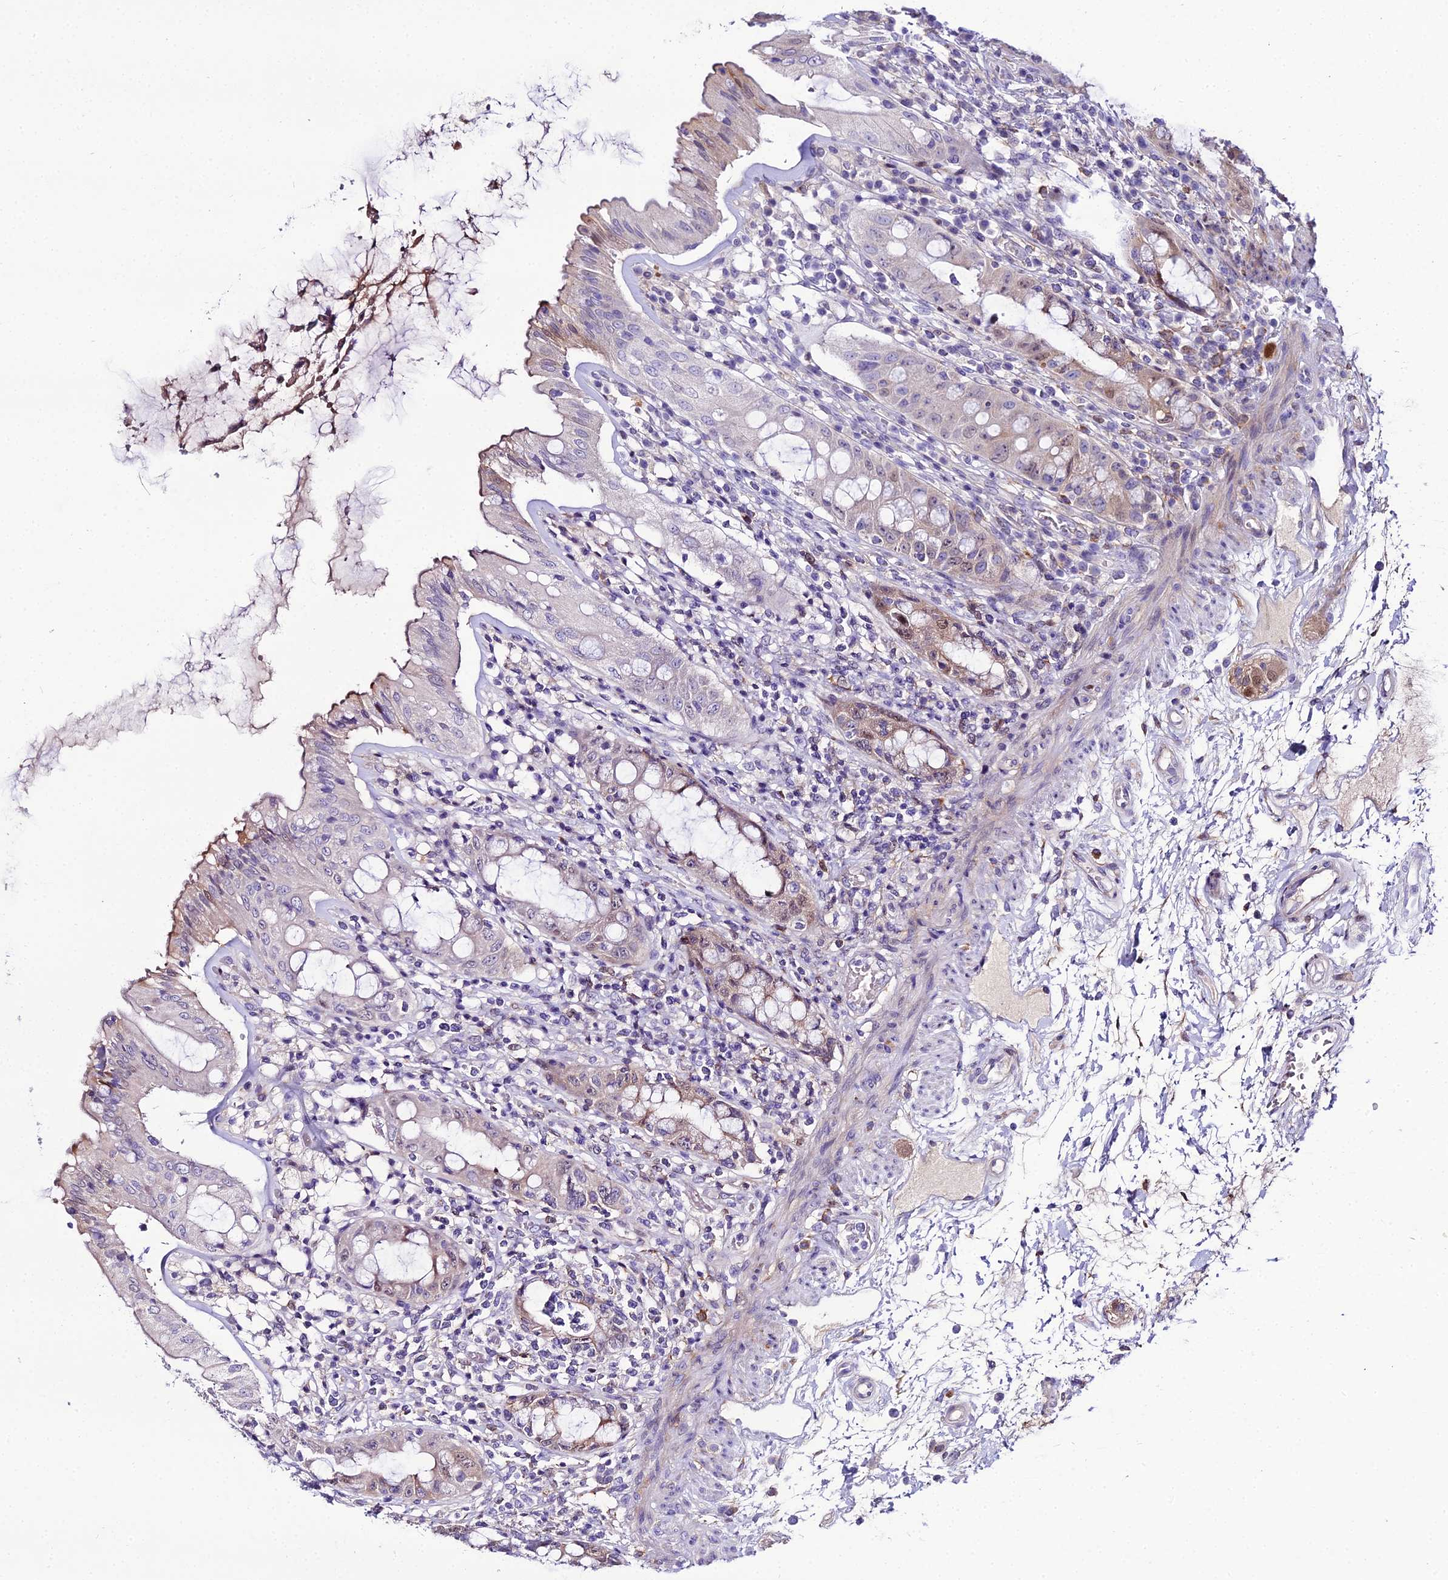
{"staining": {"intensity": "moderate", "quantity": "<25%", "location": "cytoplasmic/membranous"}, "tissue": "rectum", "cell_type": "Glandular cells", "image_type": "normal", "snomed": [{"axis": "morphology", "description": "Normal tissue, NOS"}, {"axis": "topography", "description": "Rectum"}], "caption": "DAB (3,3'-diaminobenzidine) immunohistochemical staining of normal rectum demonstrates moderate cytoplasmic/membranous protein staining in approximately <25% of glandular cells. (Brightfield microscopy of DAB IHC at high magnification).", "gene": "MB21D2", "patient": {"sex": "female", "age": 57}}